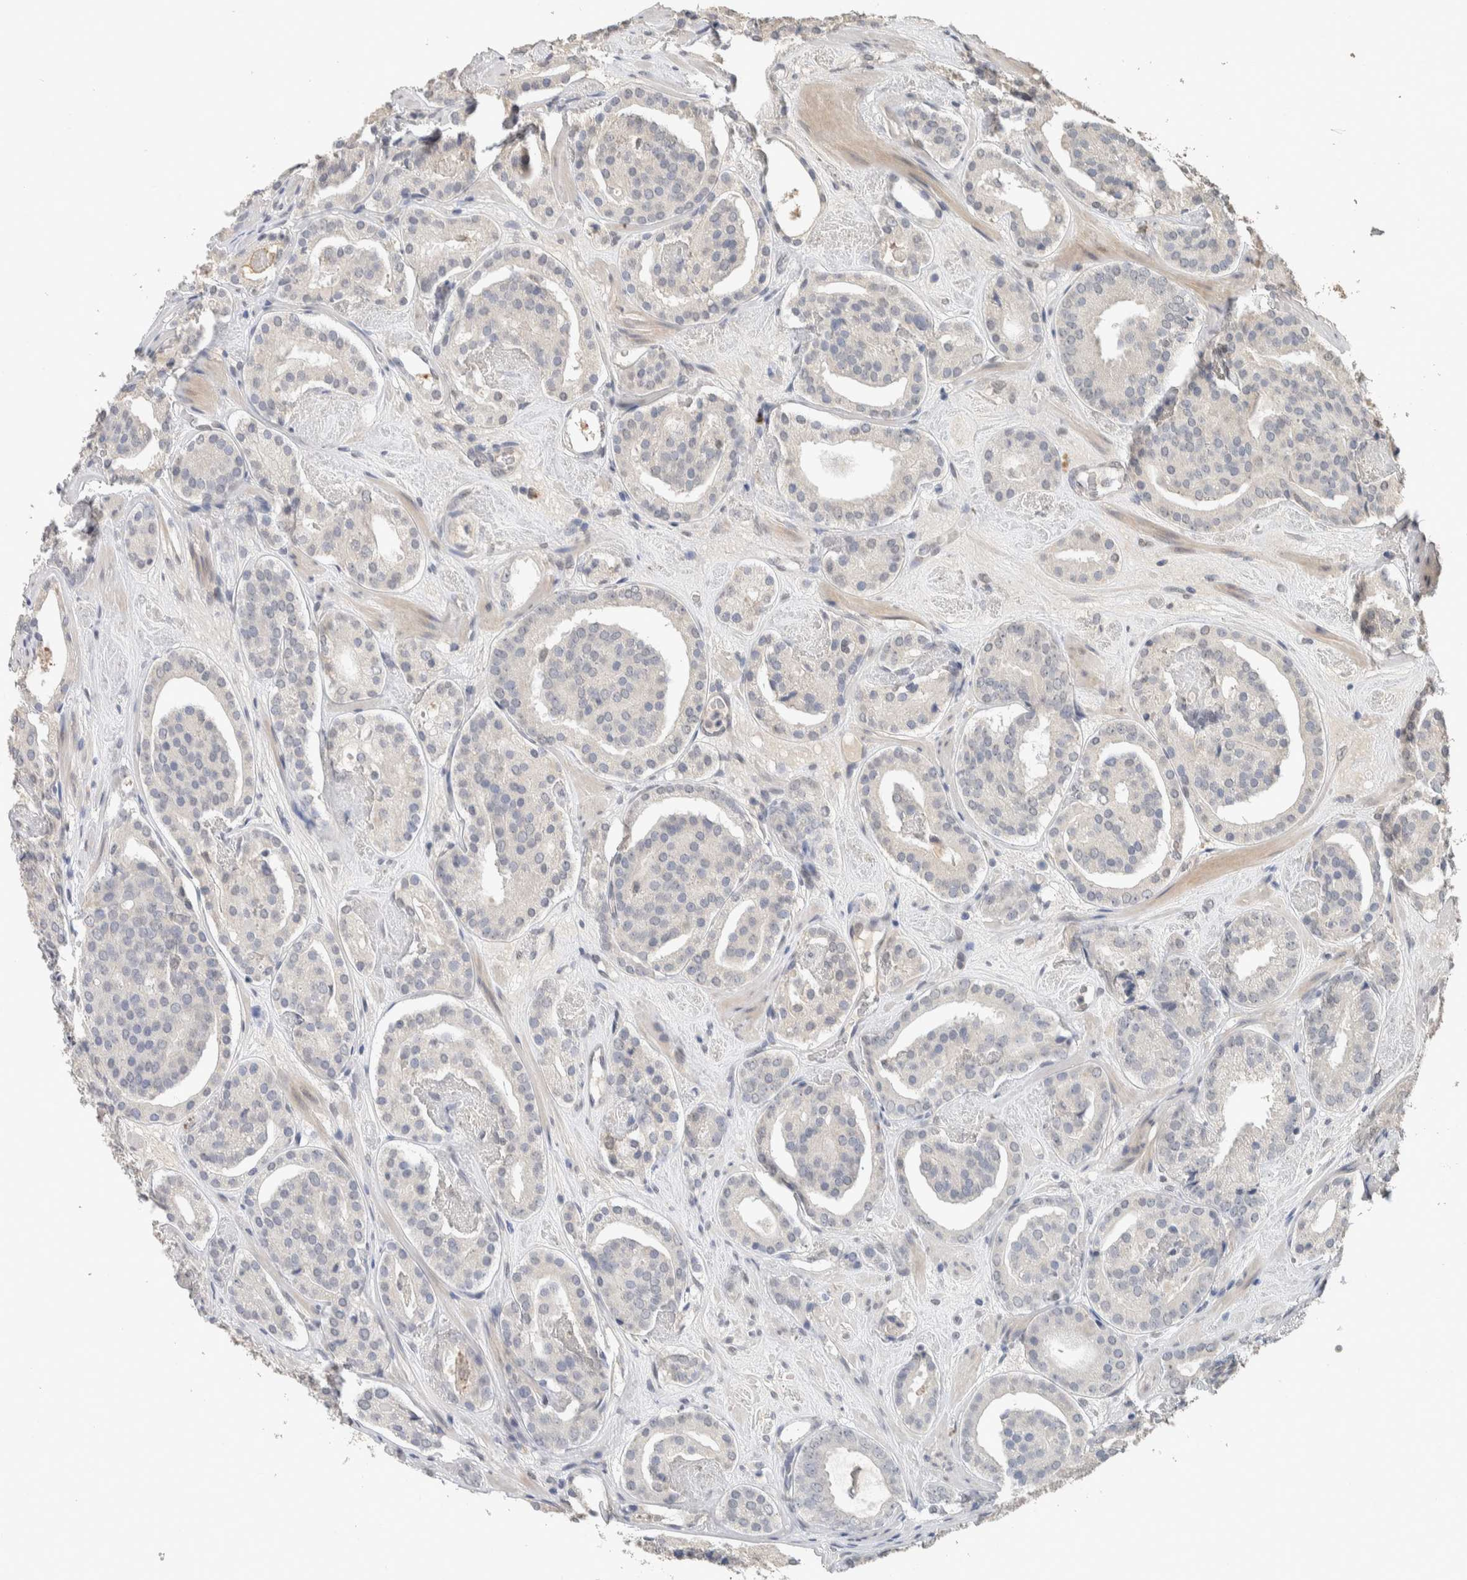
{"staining": {"intensity": "negative", "quantity": "none", "location": "none"}, "tissue": "prostate cancer", "cell_type": "Tumor cells", "image_type": "cancer", "snomed": [{"axis": "morphology", "description": "Adenocarcinoma, Low grade"}, {"axis": "topography", "description": "Prostate"}], "caption": "IHC photomicrograph of prostate low-grade adenocarcinoma stained for a protein (brown), which demonstrates no expression in tumor cells.", "gene": "CYSRT1", "patient": {"sex": "male", "age": 69}}